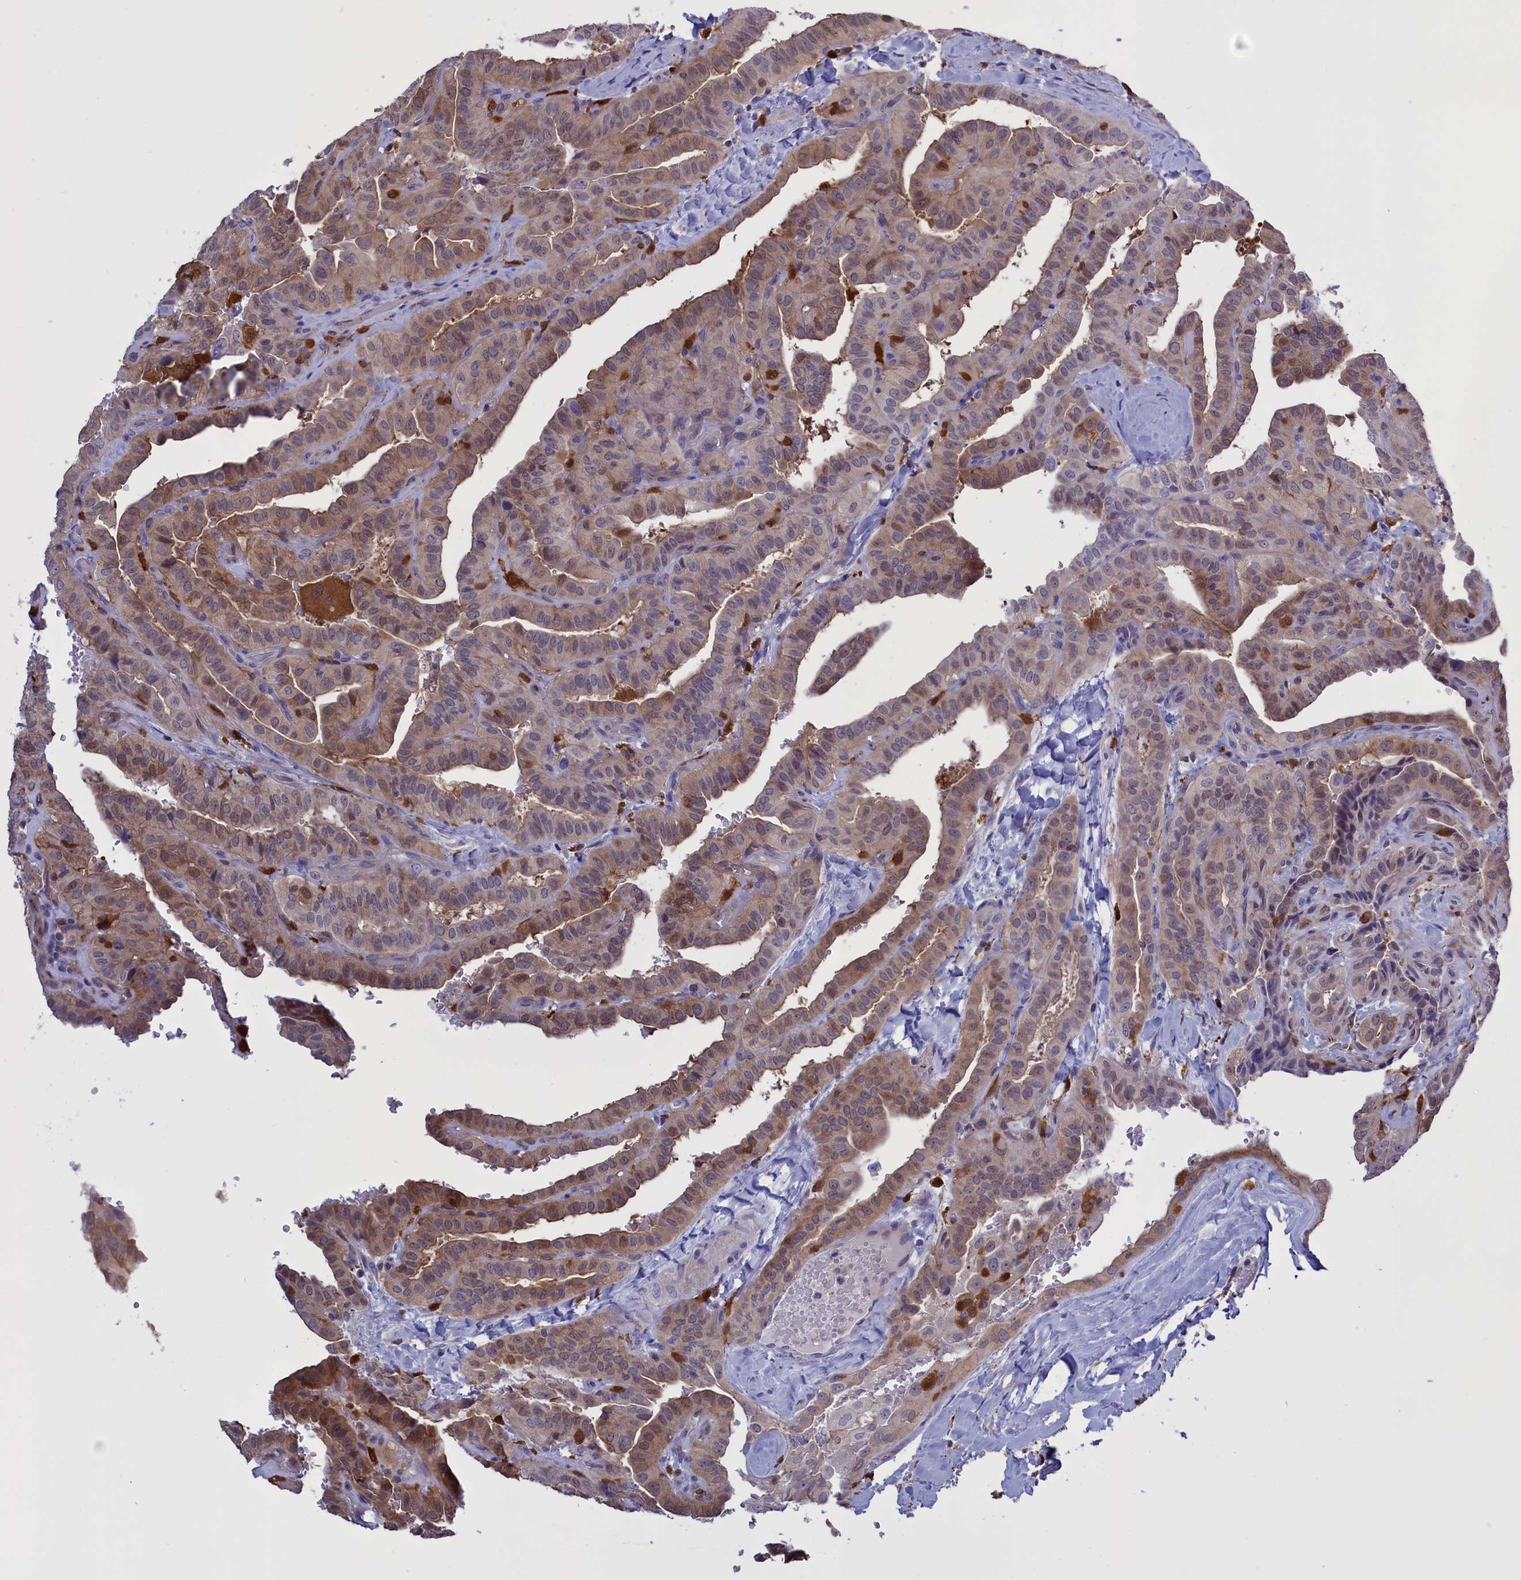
{"staining": {"intensity": "moderate", "quantity": ">75%", "location": "cytoplasmic/membranous"}, "tissue": "thyroid cancer", "cell_type": "Tumor cells", "image_type": "cancer", "snomed": [{"axis": "morphology", "description": "Papillary adenocarcinoma, NOS"}, {"axis": "topography", "description": "Thyroid gland"}], "caption": "Thyroid cancer stained for a protein displays moderate cytoplasmic/membranous positivity in tumor cells. (DAB (3,3'-diaminobenzidine) = brown stain, brightfield microscopy at high magnification).", "gene": "ARHGAP18", "patient": {"sex": "male", "age": 77}}